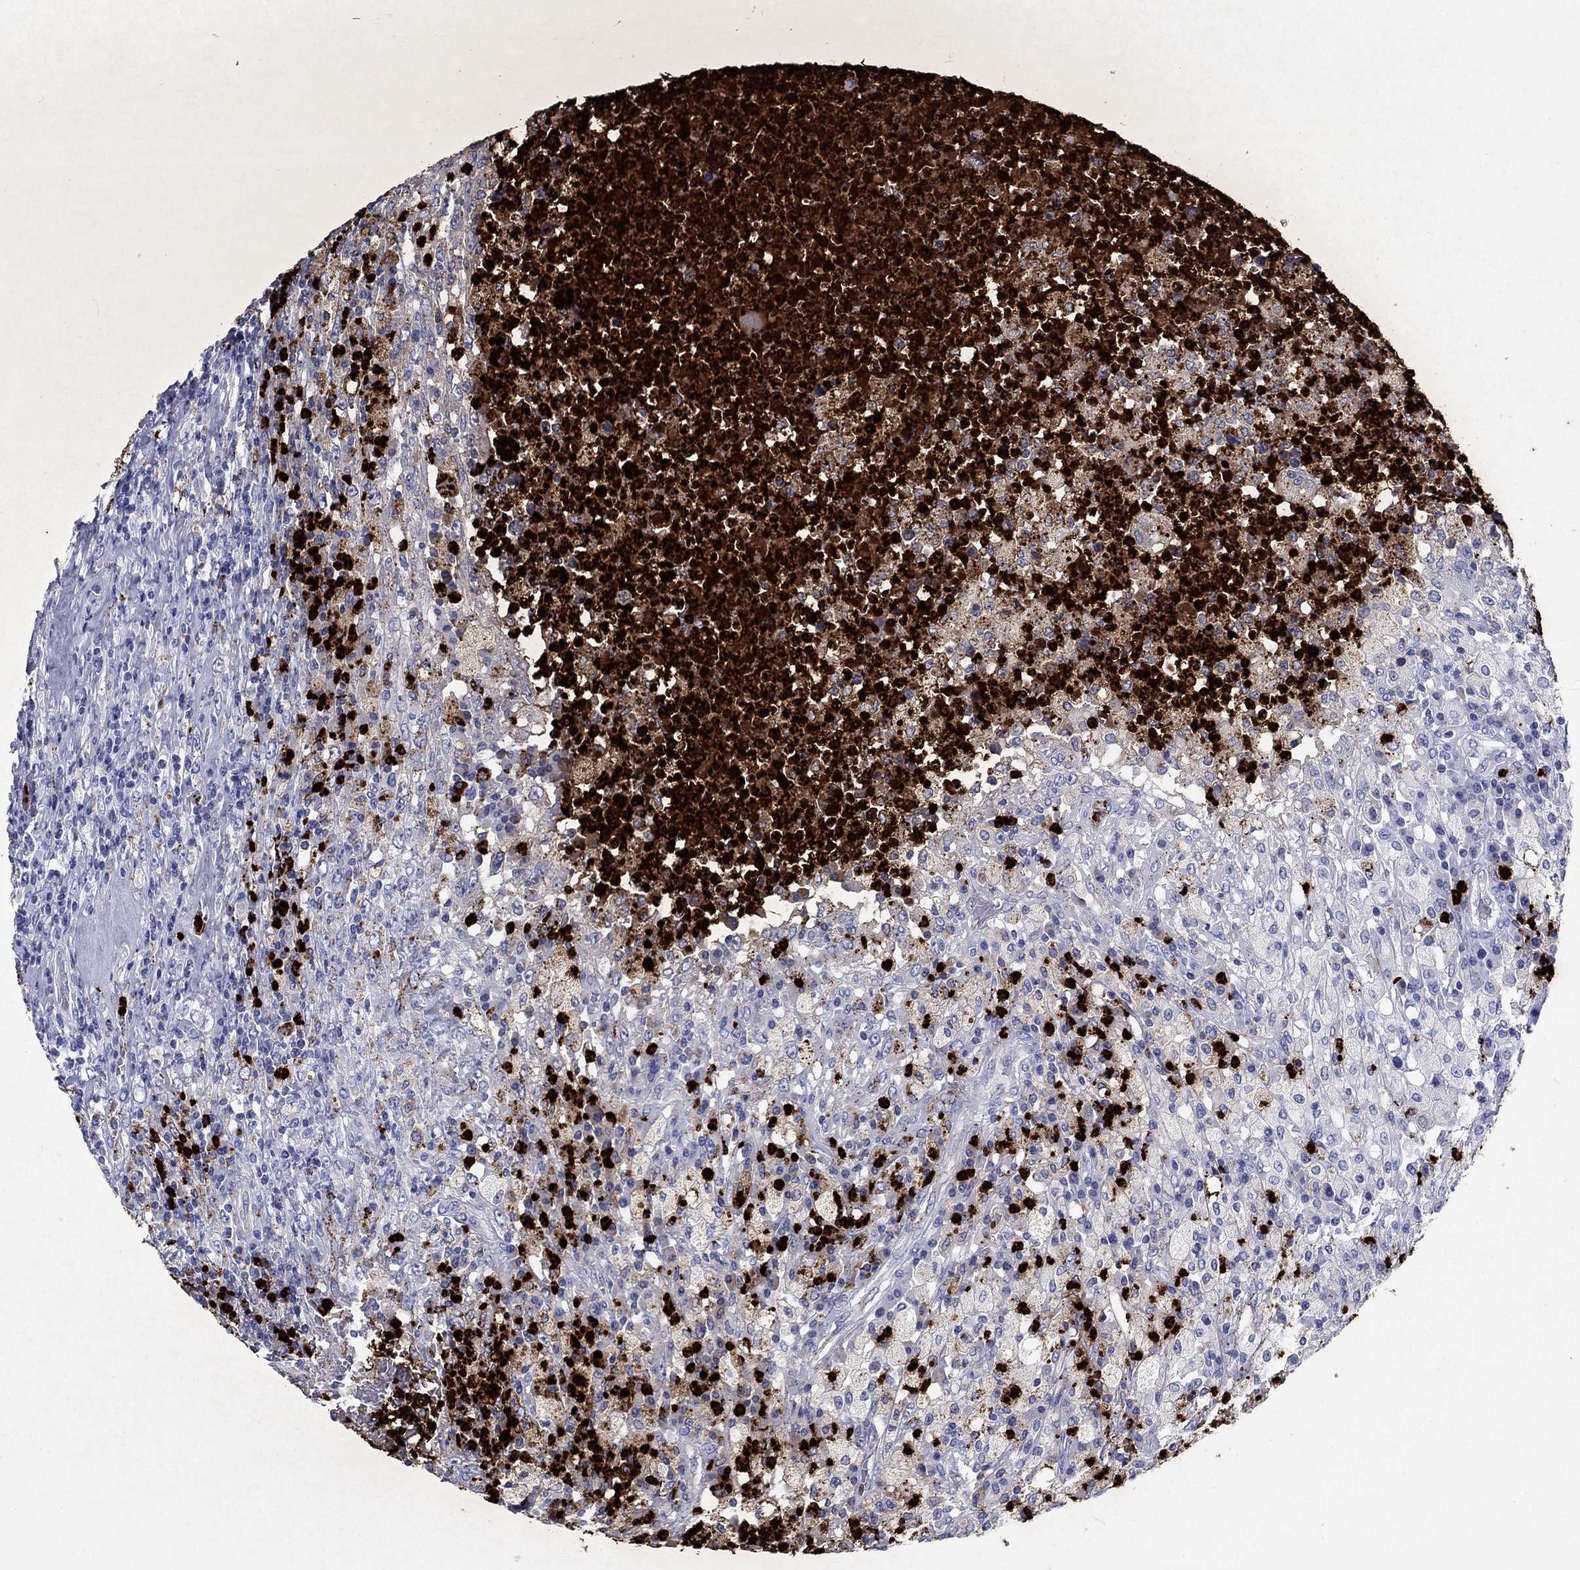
{"staining": {"intensity": "negative", "quantity": "none", "location": "none"}, "tissue": "testis cancer", "cell_type": "Tumor cells", "image_type": "cancer", "snomed": [{"axis": "morphology", "description": "Necrosis, NOS"}, {"axis": "morphology", "description": "Carcinoma, Embryonal, NOS"}, {"axis": "topography", "description": "Testis"}], "caption": "Testis embryonal carcinoma was stained to show a protein in brown. There is no significant staining in tumor cells.", "gene": "AZU1", "patient": {"sex": "male", "age": 19}}